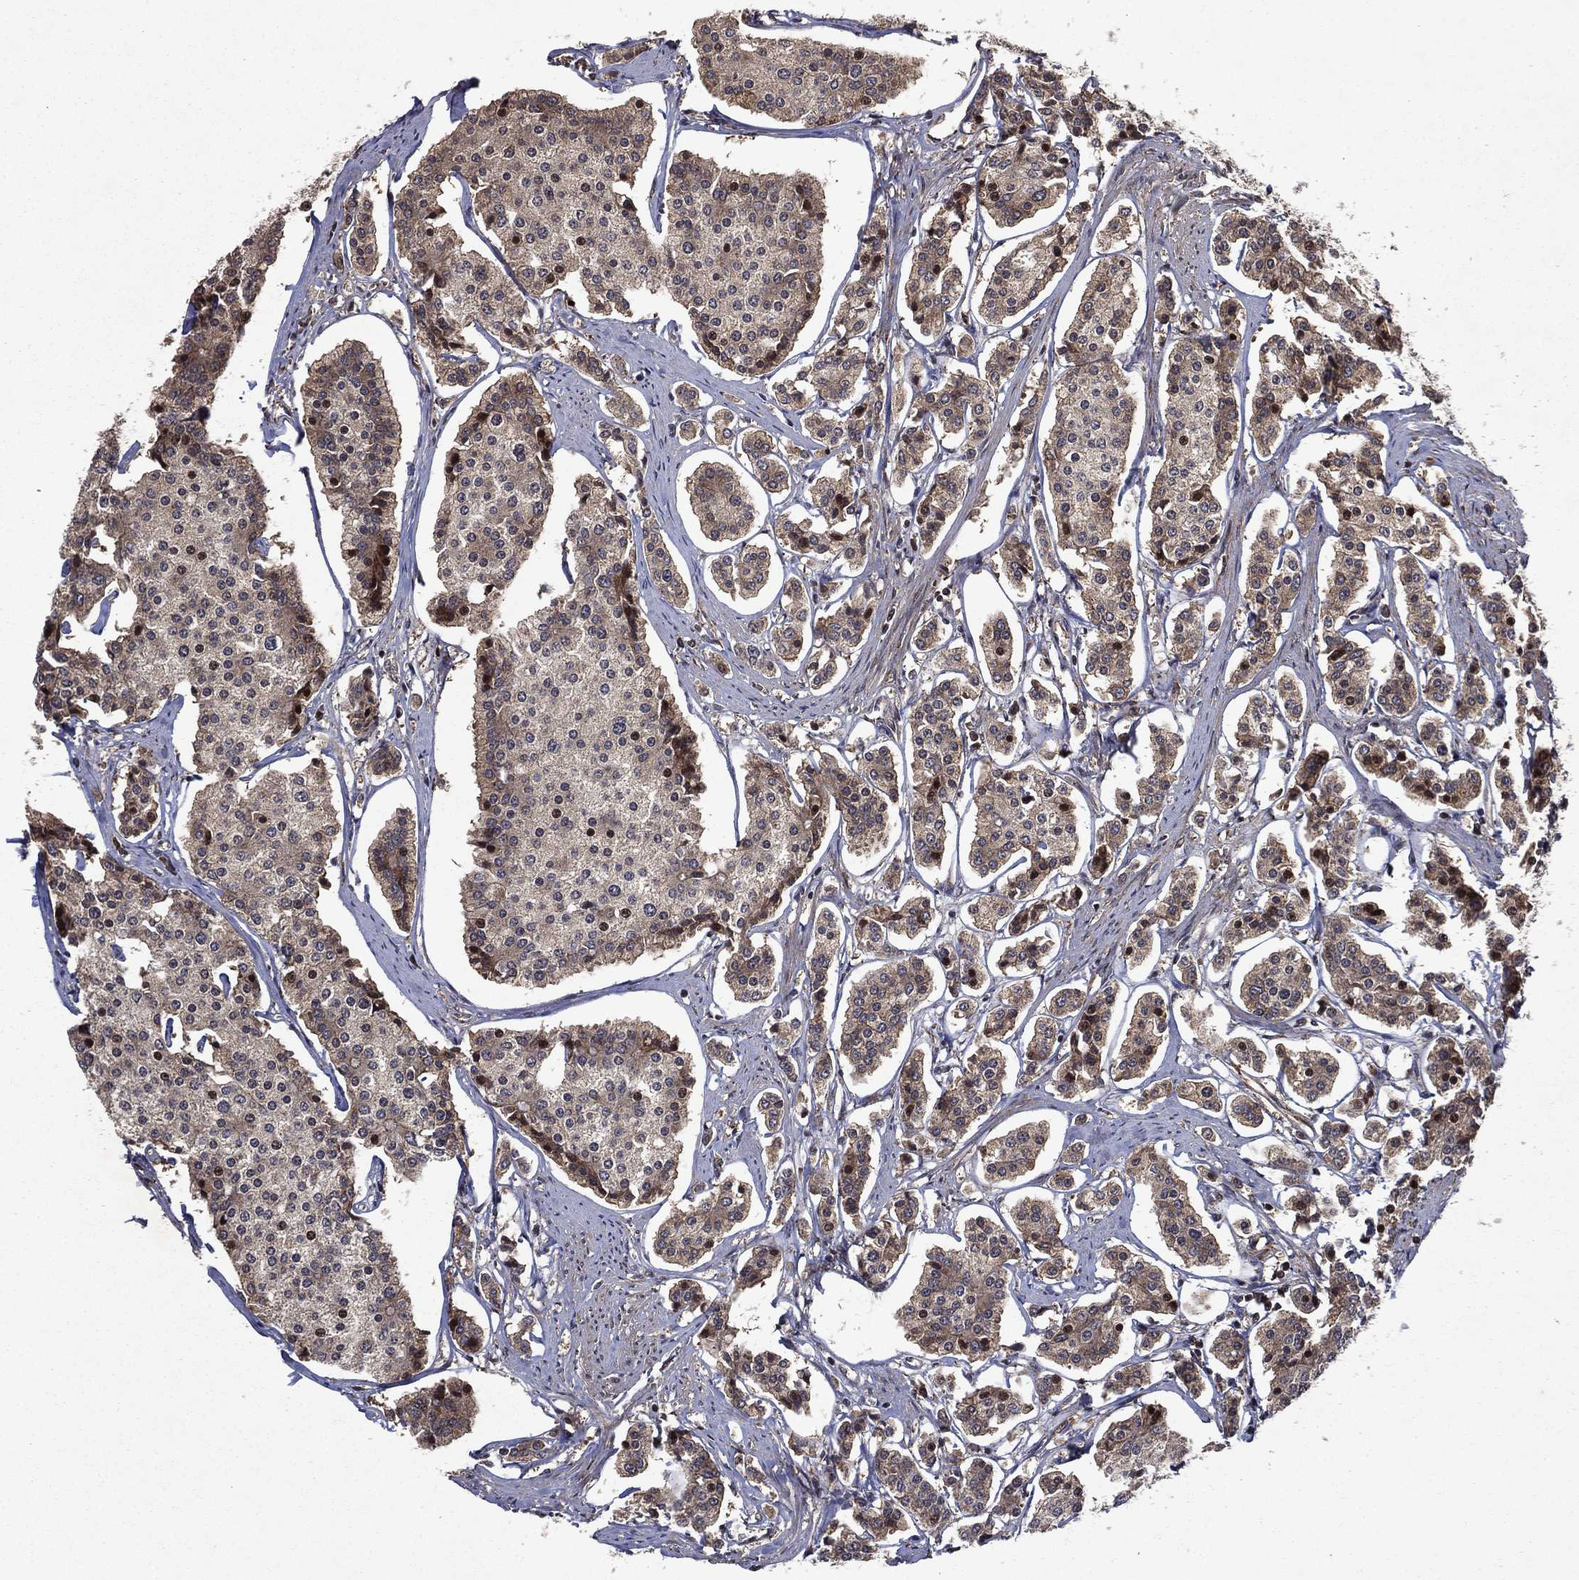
{"staining": {"intensity": "strong", "quantity": "<25%", "location": "nuclear"}, "tissue": "carcinoid", "cell_type": "Tumor cells", "image_type": "cancer", "snomed": [{"axis": "morphology", "description": "Carcinoid, malignant, NOS"}, {"axis": "topography", "description": "Small intestine"}], "caption": "A histopathology image of human carcinoid (malignant) stained for a protein reveals strong nuclear brown staining in tumor cells.", "gene": "RAB11FIP4", "patient": {"sex": "female", "age": 65}}